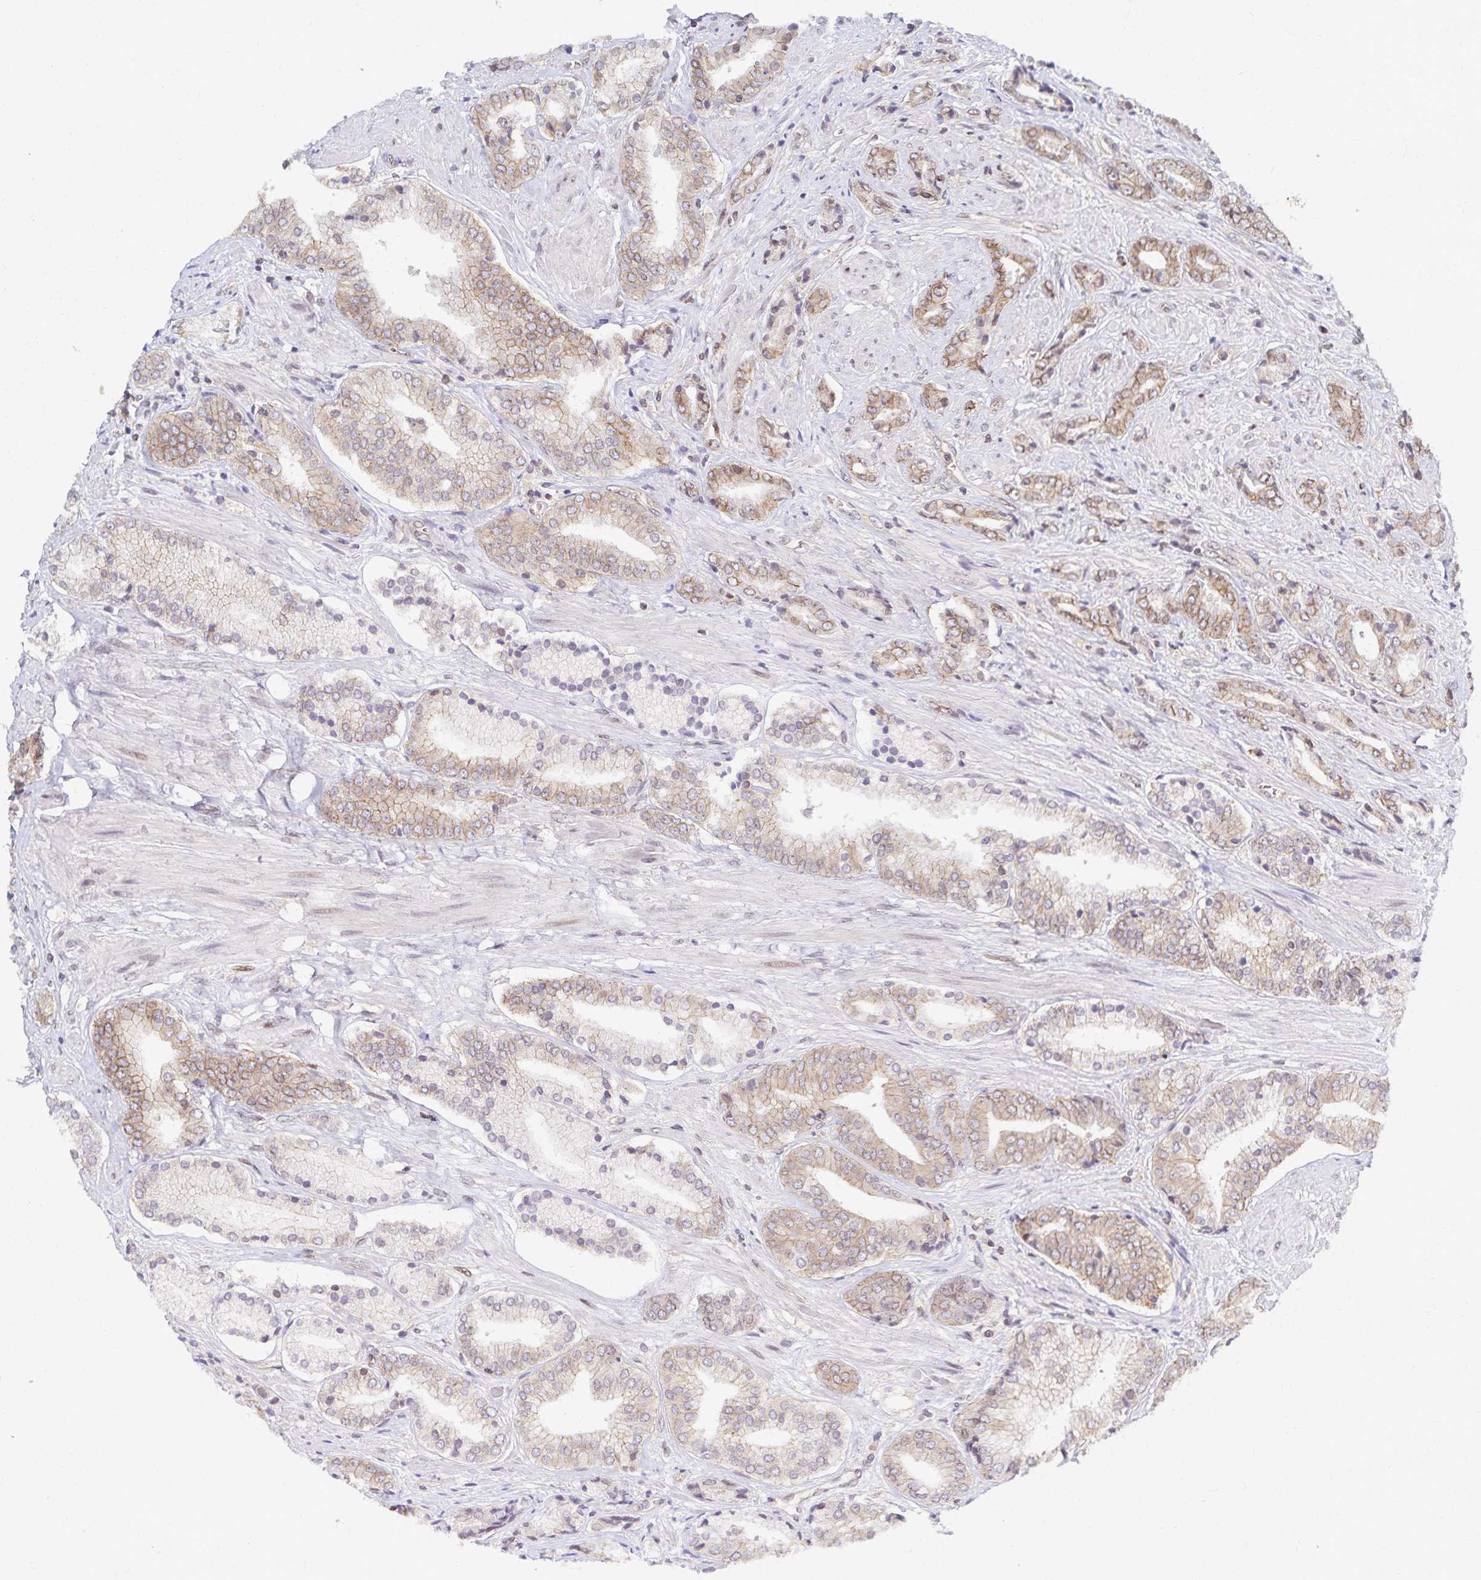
{"staining": {"intensity": "weak", "quantity": "25%-75%", "location": "cytoplasmic/membranous"}, "tissue": "prostate cancer", "cell_type": "Tumor cells", "image_type": "cancer", "snomed": [{"axis": "morphology", "description": "Adenocarcinoma, High grade"}, {"axis": "topography", "description": "Prostate"}], "caption": "There is low levels of weak cytoplasmic/membranous positivity in tumor cells of prostate cancer, as demonstrated by immunohistochemical staining (brown color).", "gene": "RAB9B", "patient": {"sex": "male", "age": 56}}